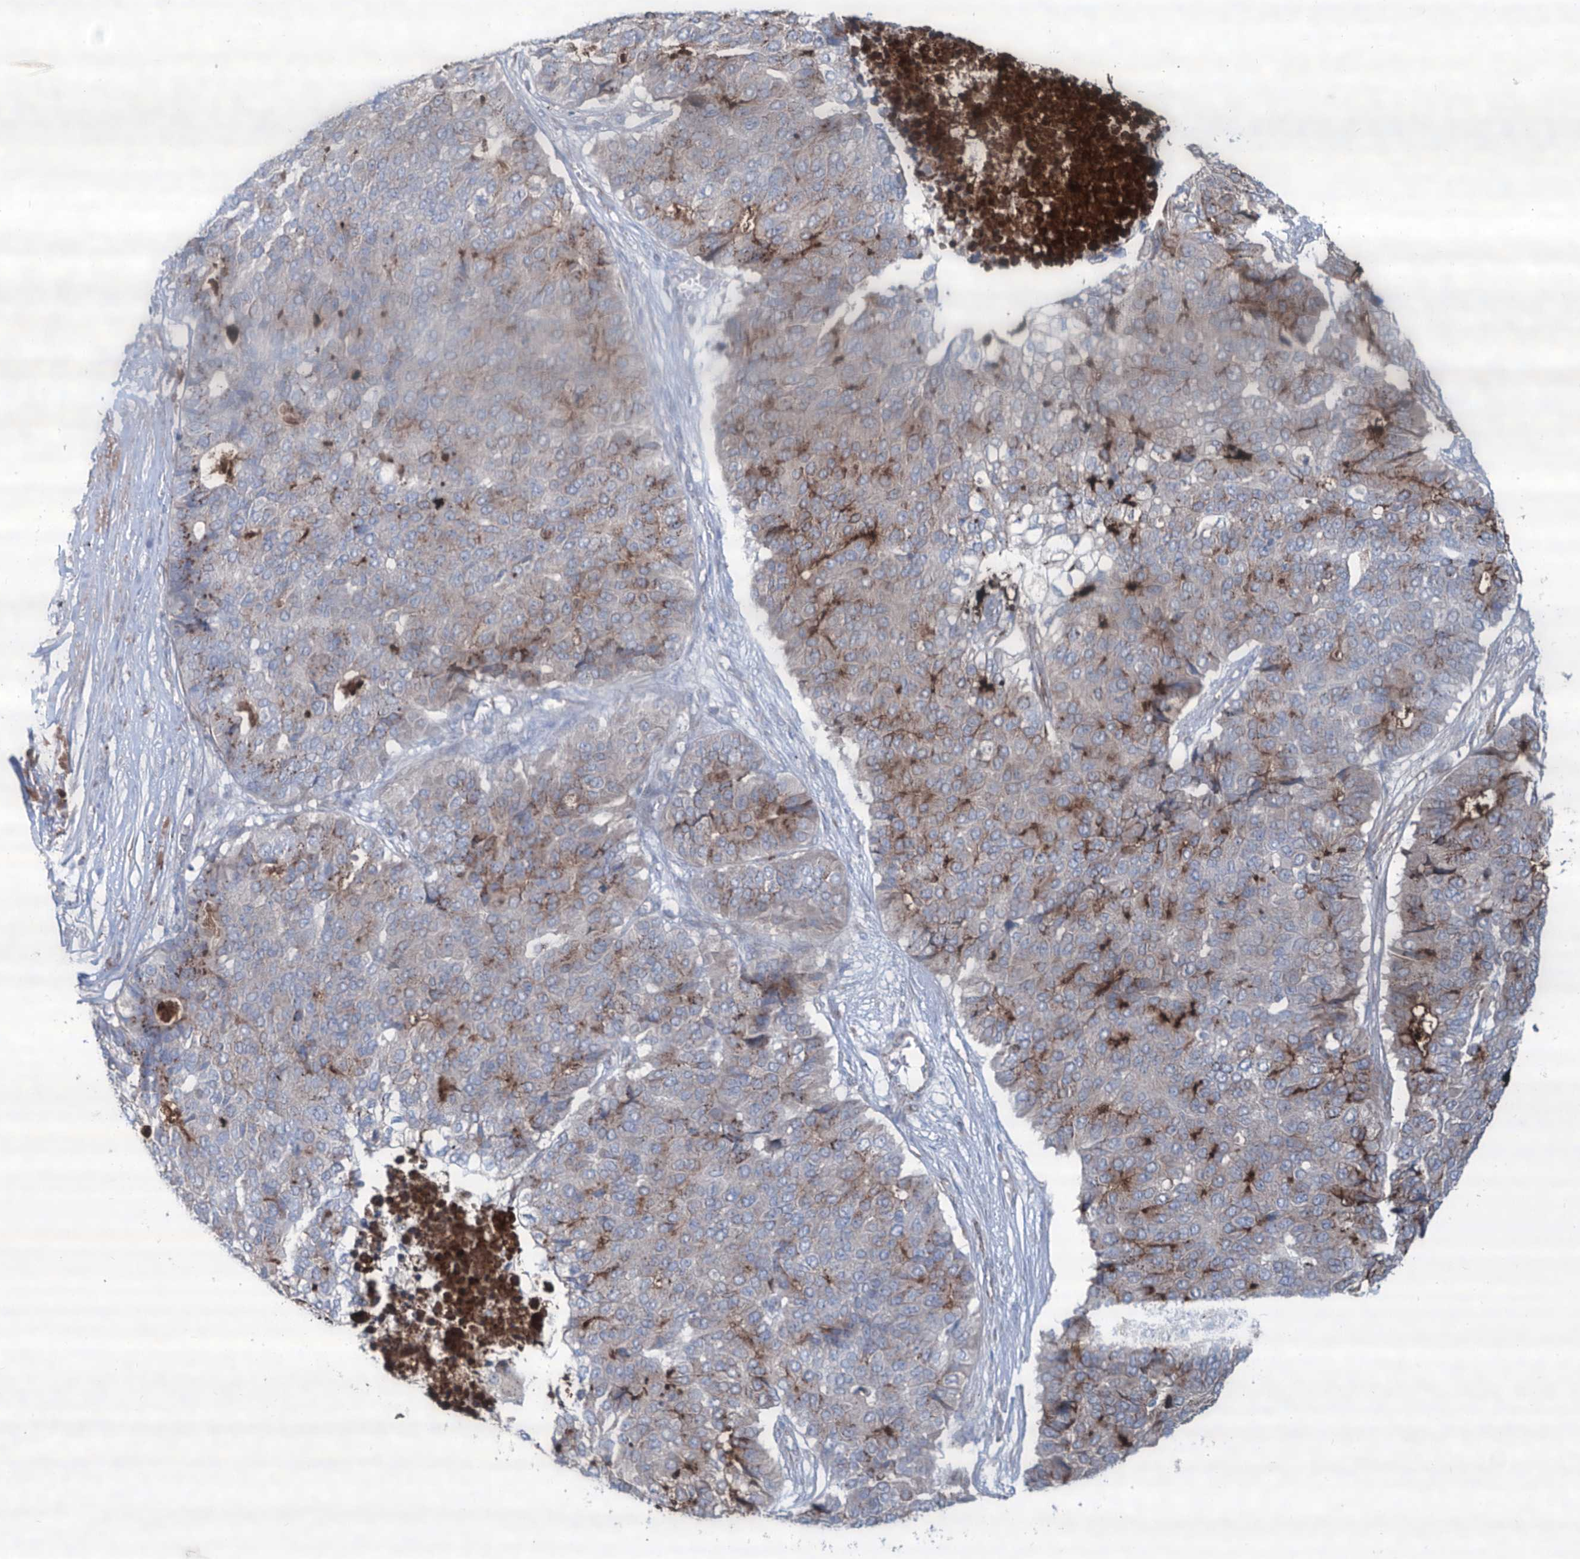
{"staining": {"intensity": "weak", "quantity": "<25%", "location": "cytoplasmic/membranous"}, "tissue": "pancreatic cancer", "cell_type": "Tumor cells", "image_type": "cancer", "snomed": [{"axis": "morphology", "description": "Adenocarcinoma, NOS"}, {"axis": "topography", "description": "Pancreas"}], "caption": "A micrograph of human pancreatic adenocarcinoma is negative for staining in tumor cells.", "gene": "CDH5", "patient": {"sex": "male", "age": 50}}